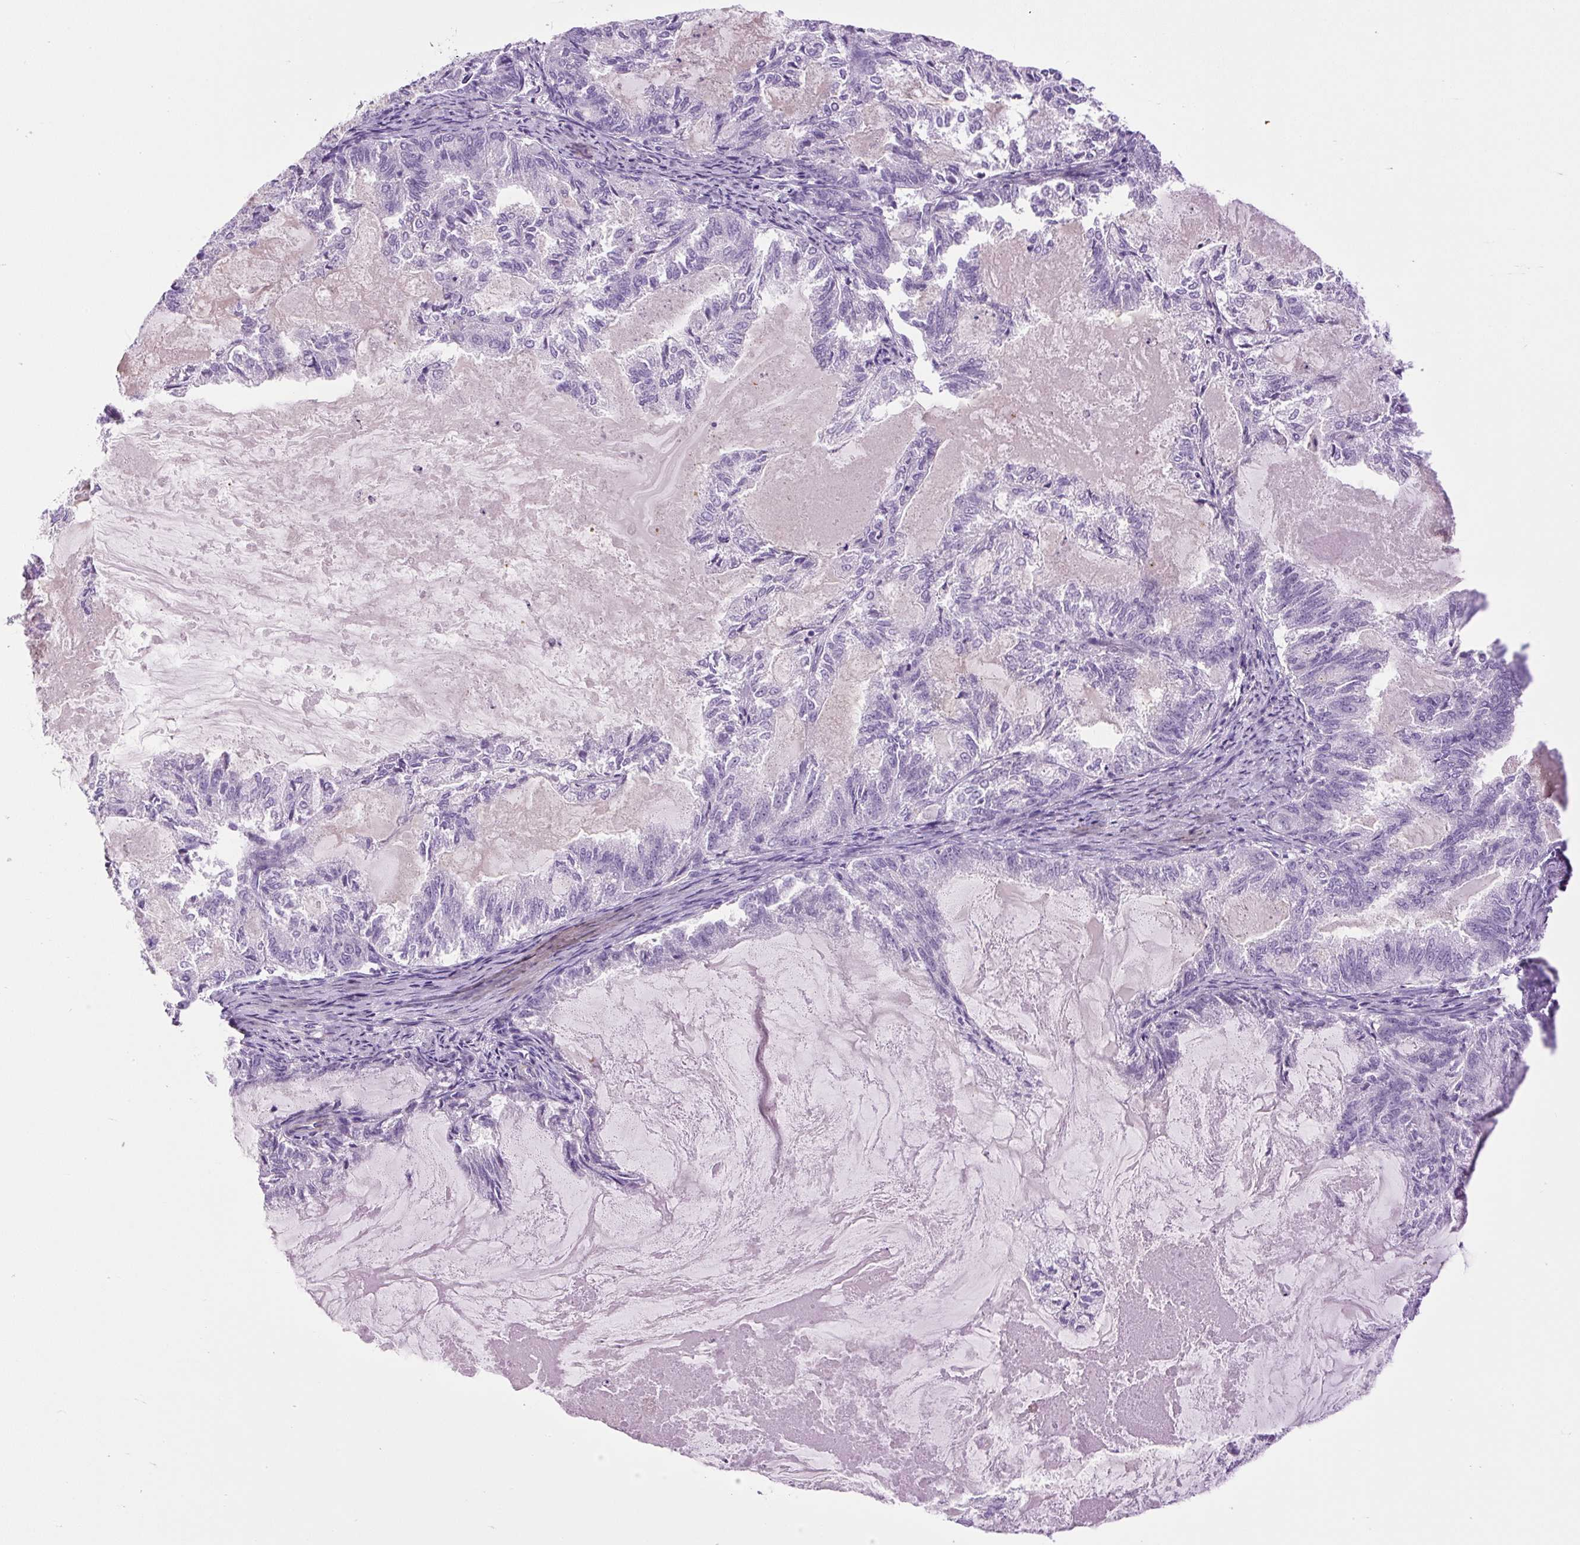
{"staining": {"intensity": "negative", "quantity": "none", "location": "none"}, "tissue": "endometrial cancer", "cell_type": "Tumor cells", "image_type": "cancer", "snomed": [{"axis": "morphology", "description": "Adenocarcinoma, NOS"}, {"axis": "topography", "description": "Endometrium"}], "caption": "Immunohistochemical staining of human endometrial cancer reveals no significant expression in tumor cells. (Stains: DAB IHC with hematoxylin counter stain, Microscopy: brightfield microscopy at high magnification).", "gene": "VWA7", "patient": {"sex": "female", "age": 86}}